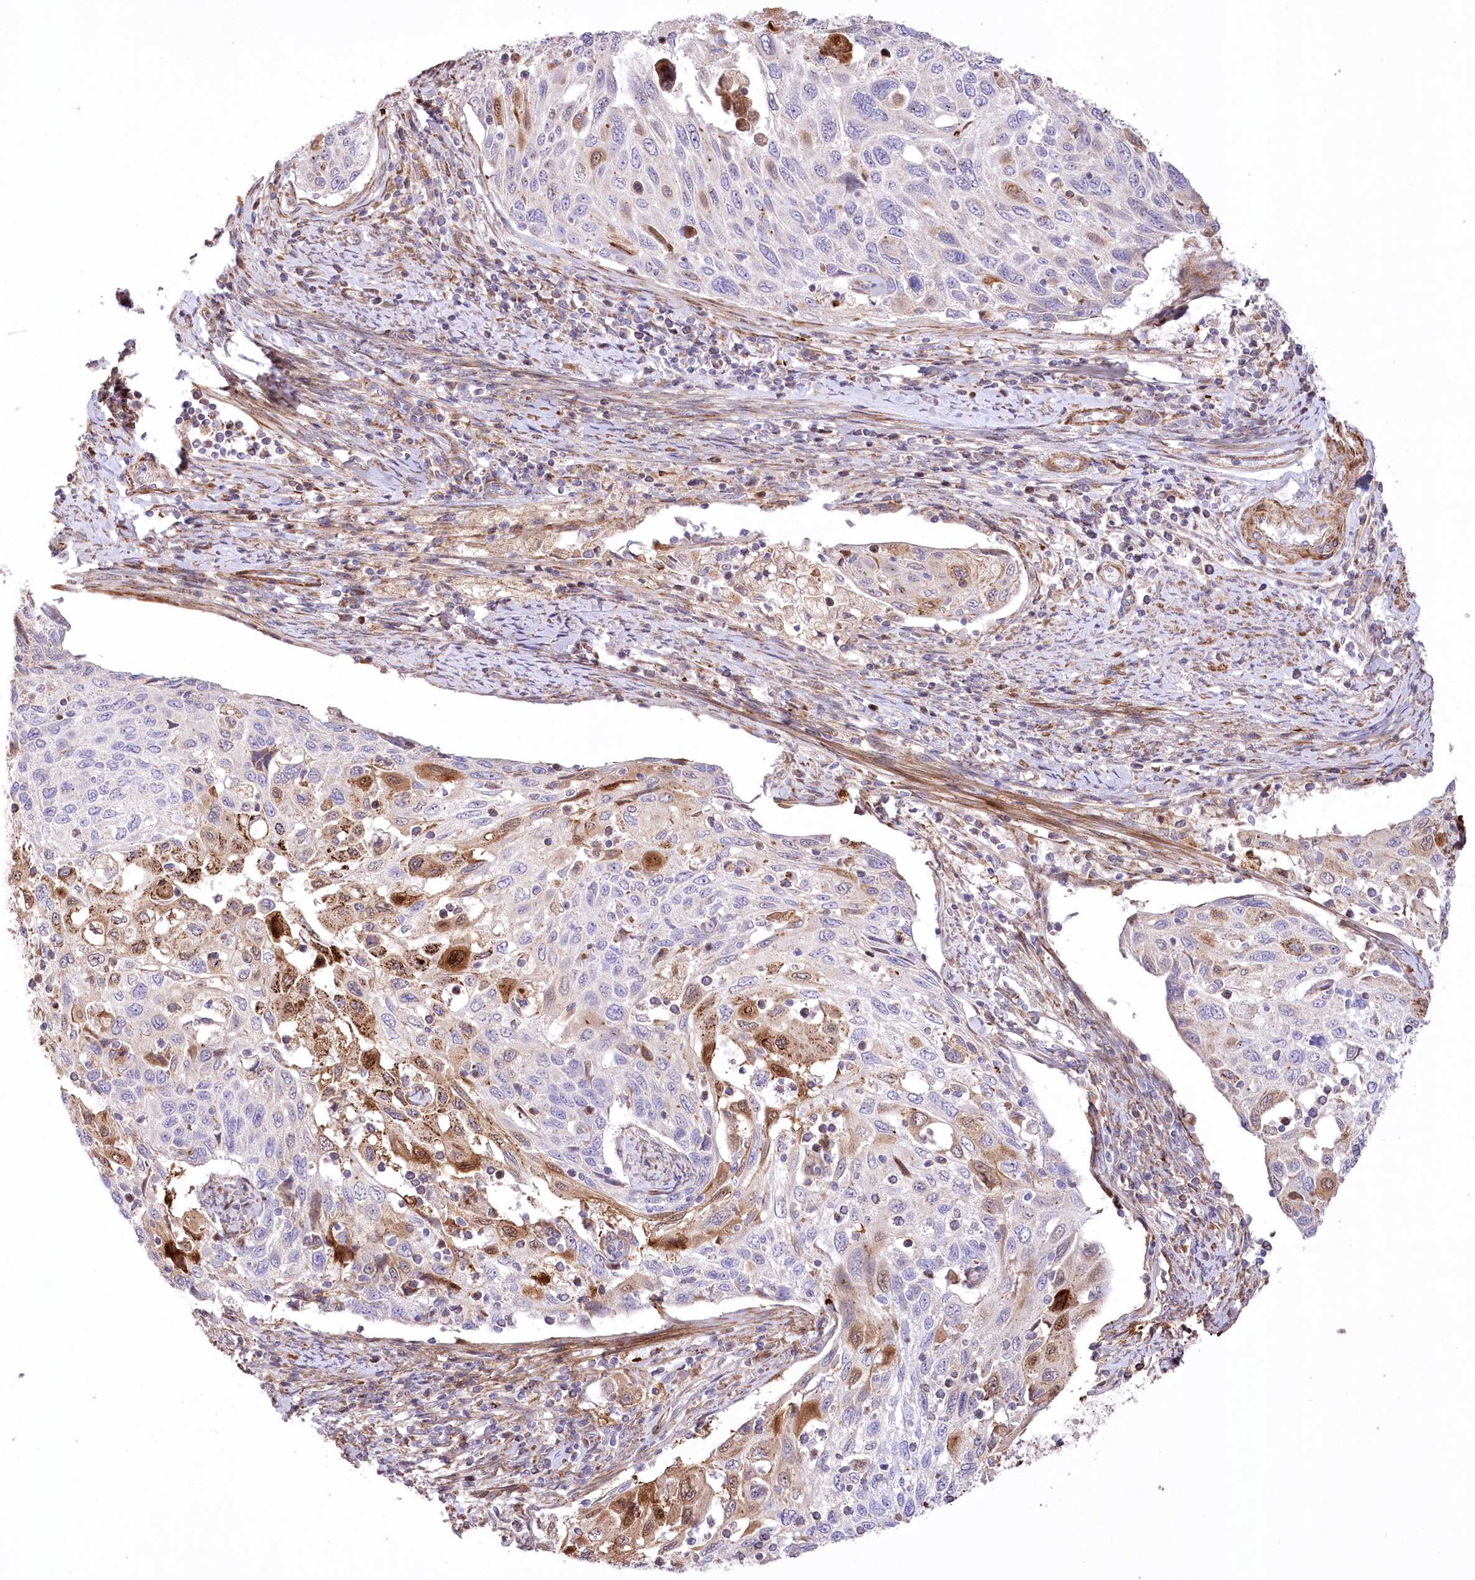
{"staining": {"intensity": "moderate", "quantity": "<25%", "location": "cytoplasmic/membranous,nuclear"}, "tissue": "cervical cancer", "cell_type": "Tumor cells", "image_type": "cancer", "snomed": [{"axis": "morphology", "description": "Squamous cell carcinoma, NOS"}, {"axis": "topography", "description": "Cervix"}], "caption": "Moderate cytoplasmic/membranous and nuclear staining is identified in about <25% of tumor cells in squamous cell carcinoma (cervical).", "gene": "RNF24", "patient": {"sex": "female", "age": 70}}